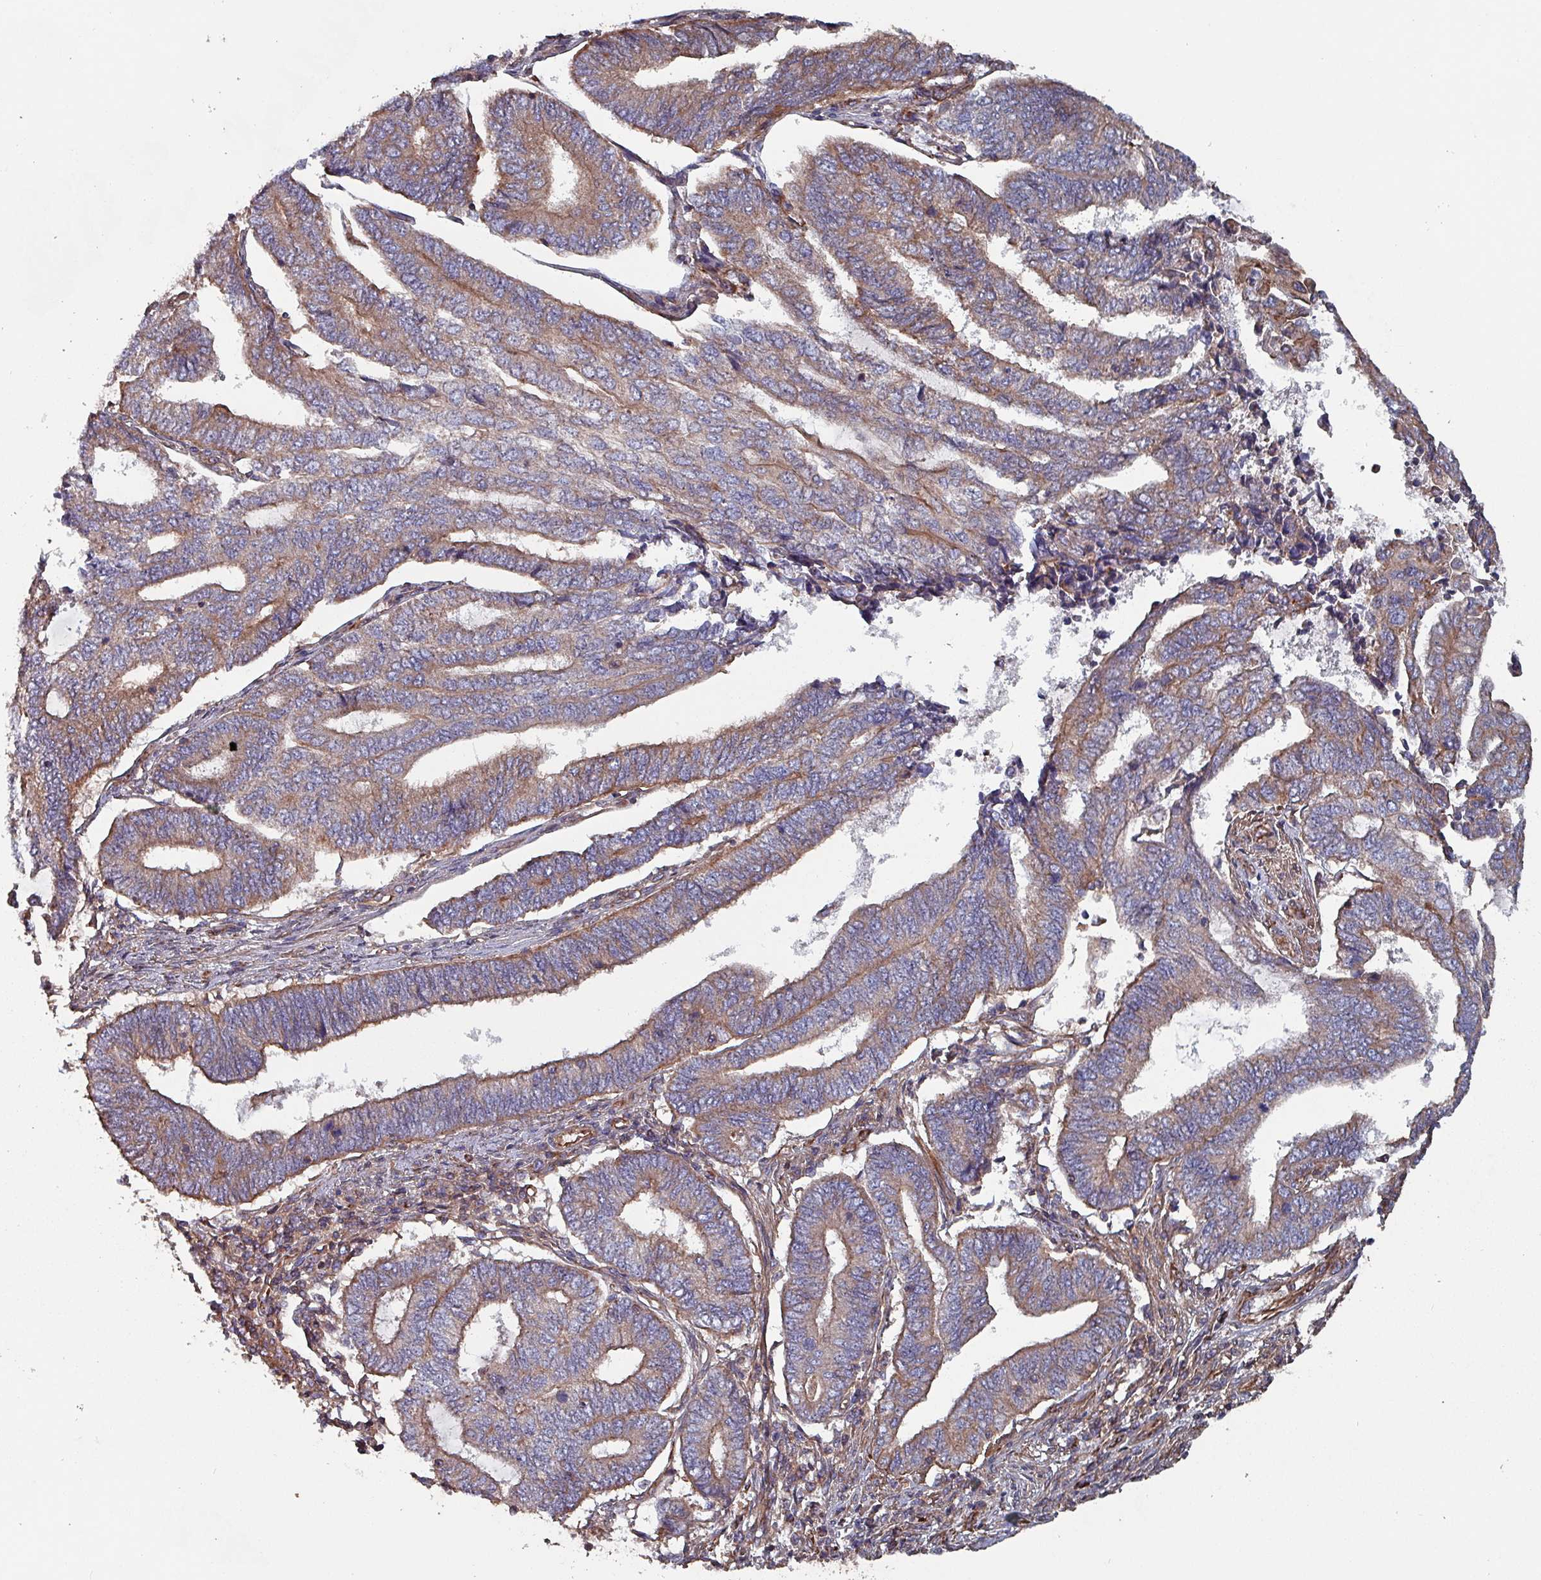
{"staining": {"intensity": "weak", "quantity": "25%-75%", "location": "cytoplasmic/membranous"}, "tissue": "endometrial cancer", "cell_type": "Tumor cells", "image_type": "cancer", "snomed": [{"axis": "morphology", "description": "Adenocarcinoma, NOS"}, {"axis": "topography", "description": "Uterus"}, {"axis": "topography", "description": "Endometrium"}], "caption": "Human endometrial cancer (adenocarcinoma) stained with a protein marker exhibits weak staining in tumor cells.", "gene": "ANO10", "patient": {"sex": "female", "age": 70}}